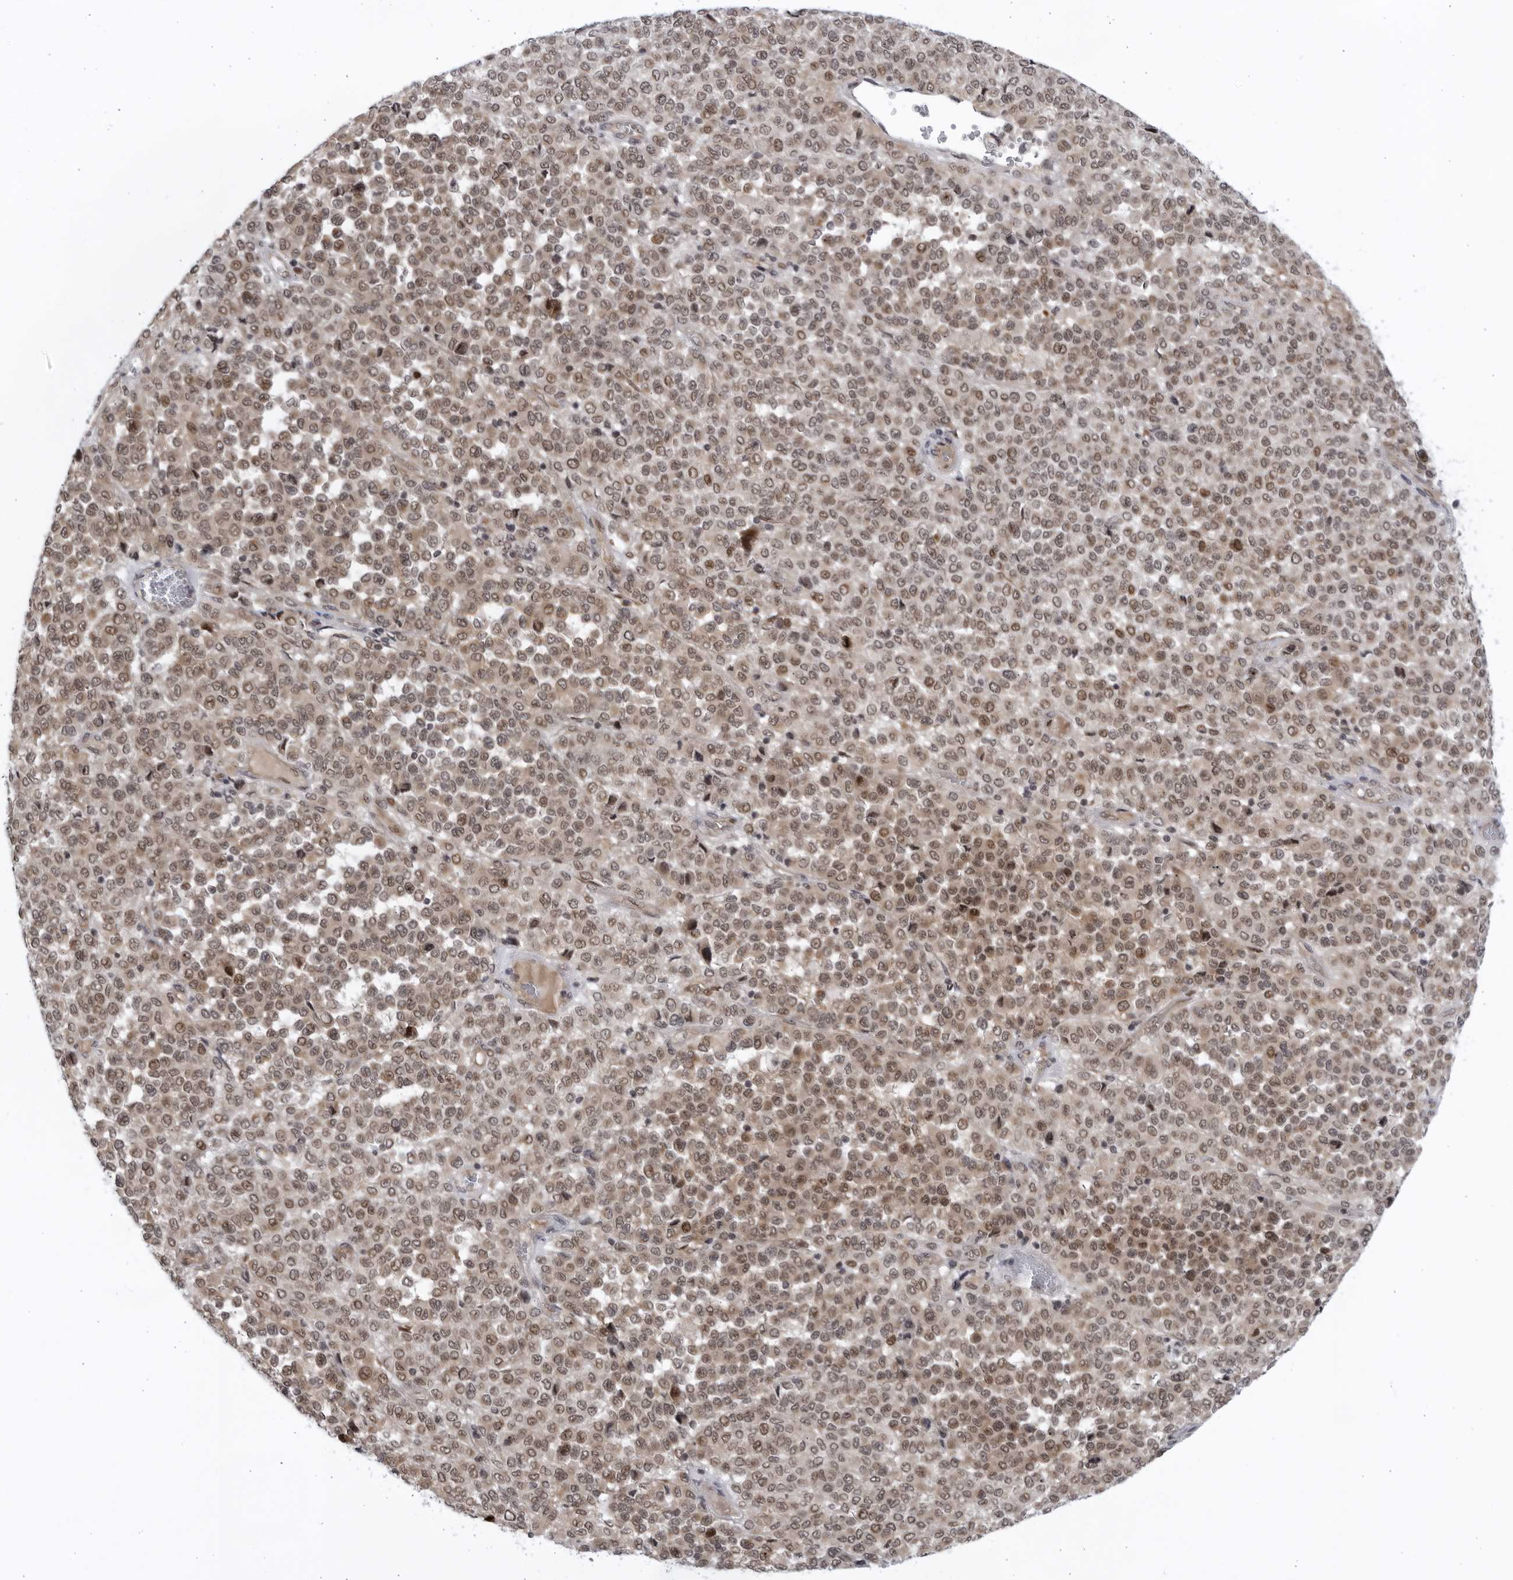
{"staining": {"intensity": "moderate", "quantity": ">75%", "location": "nuclear"}, "tissue": "melanoma", "cell_type": "Tumor cells", "image_type": "cancer", "snomed": [{"axis": "morphology", "description": "Malignant melanoma, Metastatic site"}, {"axis": "topography", "description": "Pancreas"}], "caption": "This is a histology image of IHC staining of malignant melanoma (metastatic site), which shows moderate staining in the nuclear of tumor cells.", "gene": "ITGB3BP", "patient": {"sex": "female", "age": 30}}